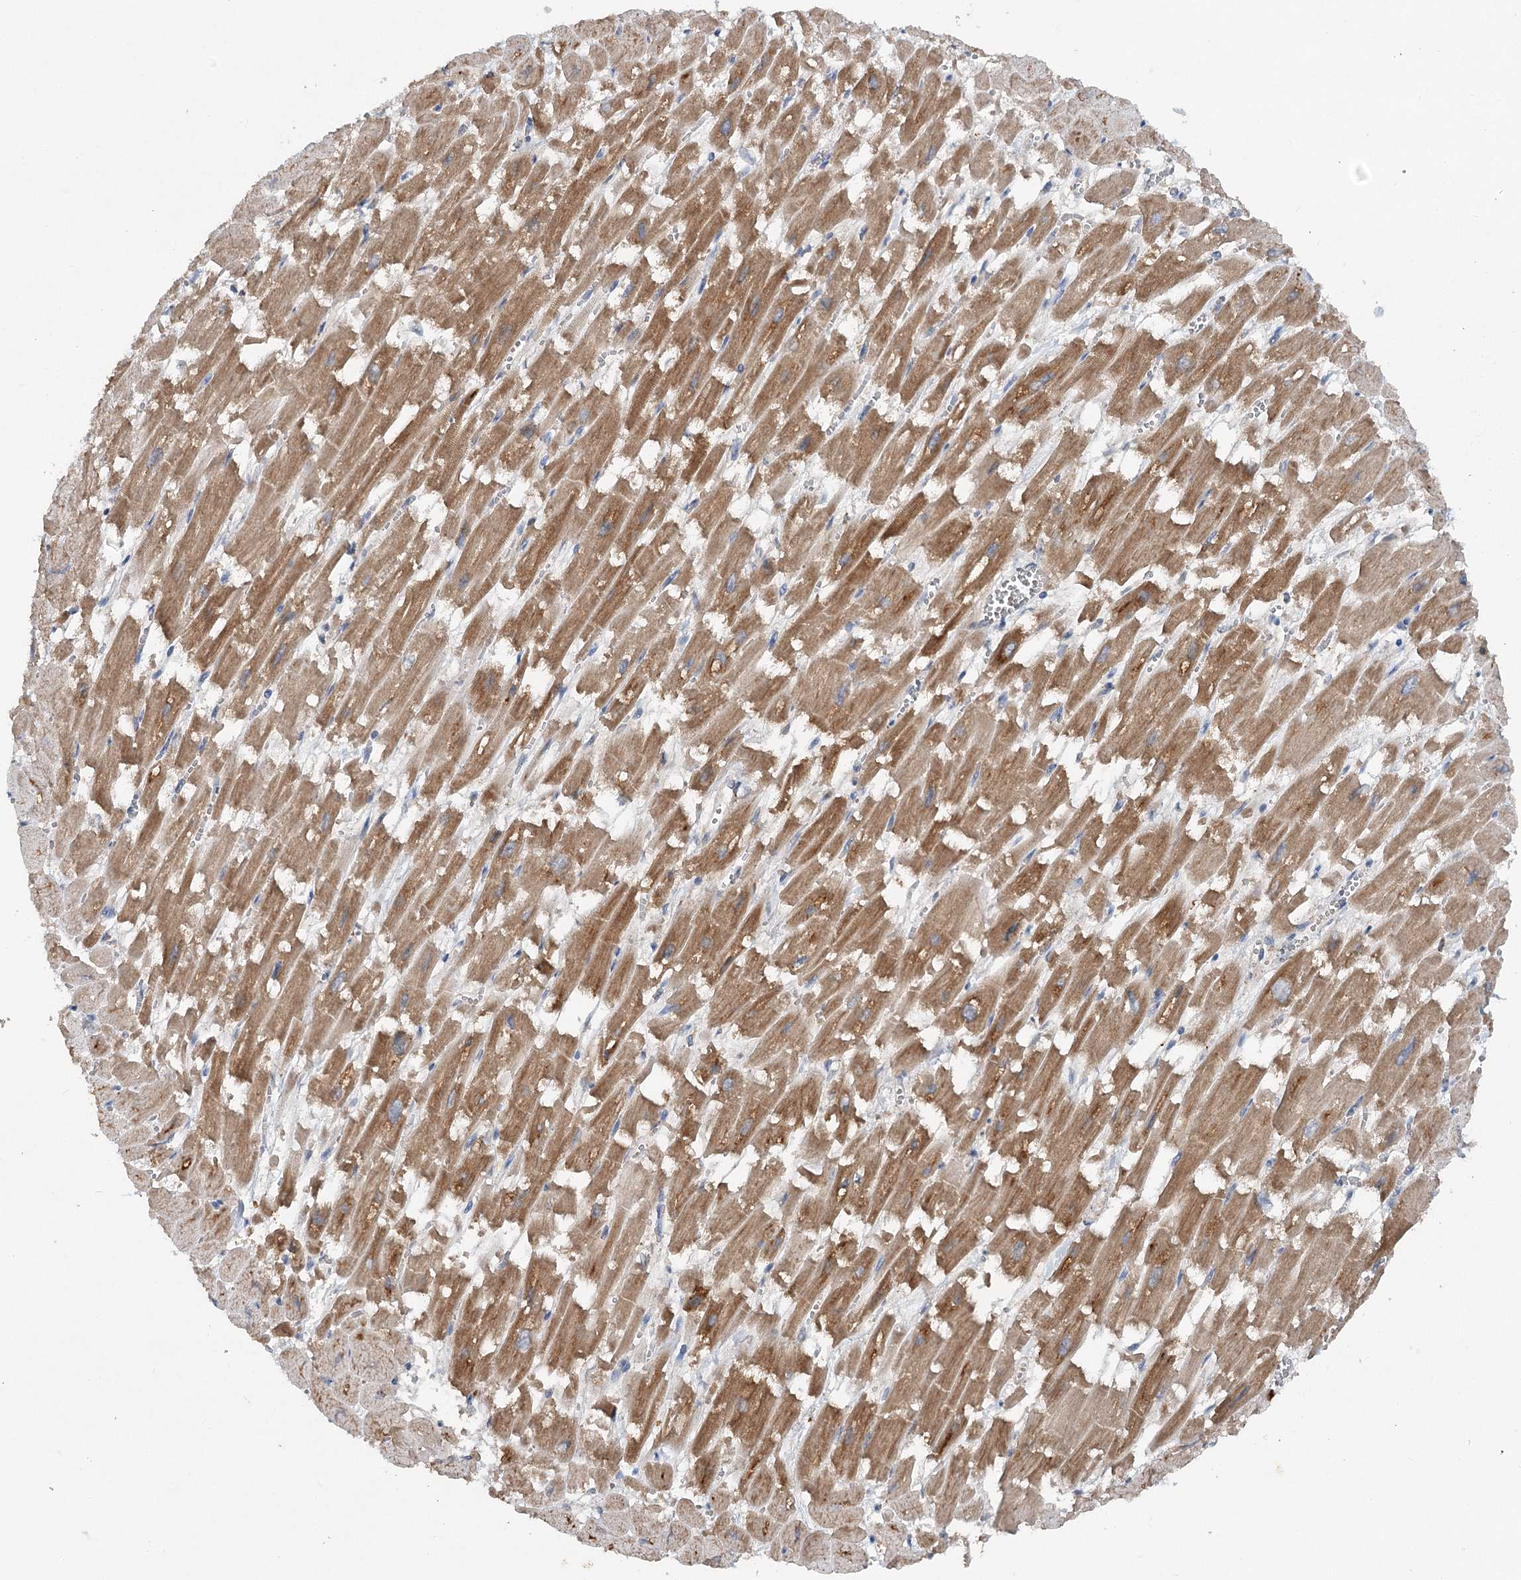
{"staining": {"intensity": "moderate", "quantity": "25%-75%", "location": "cytoplasmic/membranous"}, "tissue": "heart muscle", "cell_type": "Cardiomyocytes", "image_type": "normal", "snomed": [{"axis": "morphology", "description": "Normal tissue, NOS"}, {"axis": "topography", "description": "Heart"}], "caption": "This micrograph reveals immunohistochemistry (IHC) staining of benign human heart muscle, with medium moderate cytoplasmic/membranous positivity in about 25%-75% of cardiomyocytes.", "gene": "PYROXD2", "patient": {"sex": "male", "age": 54}}